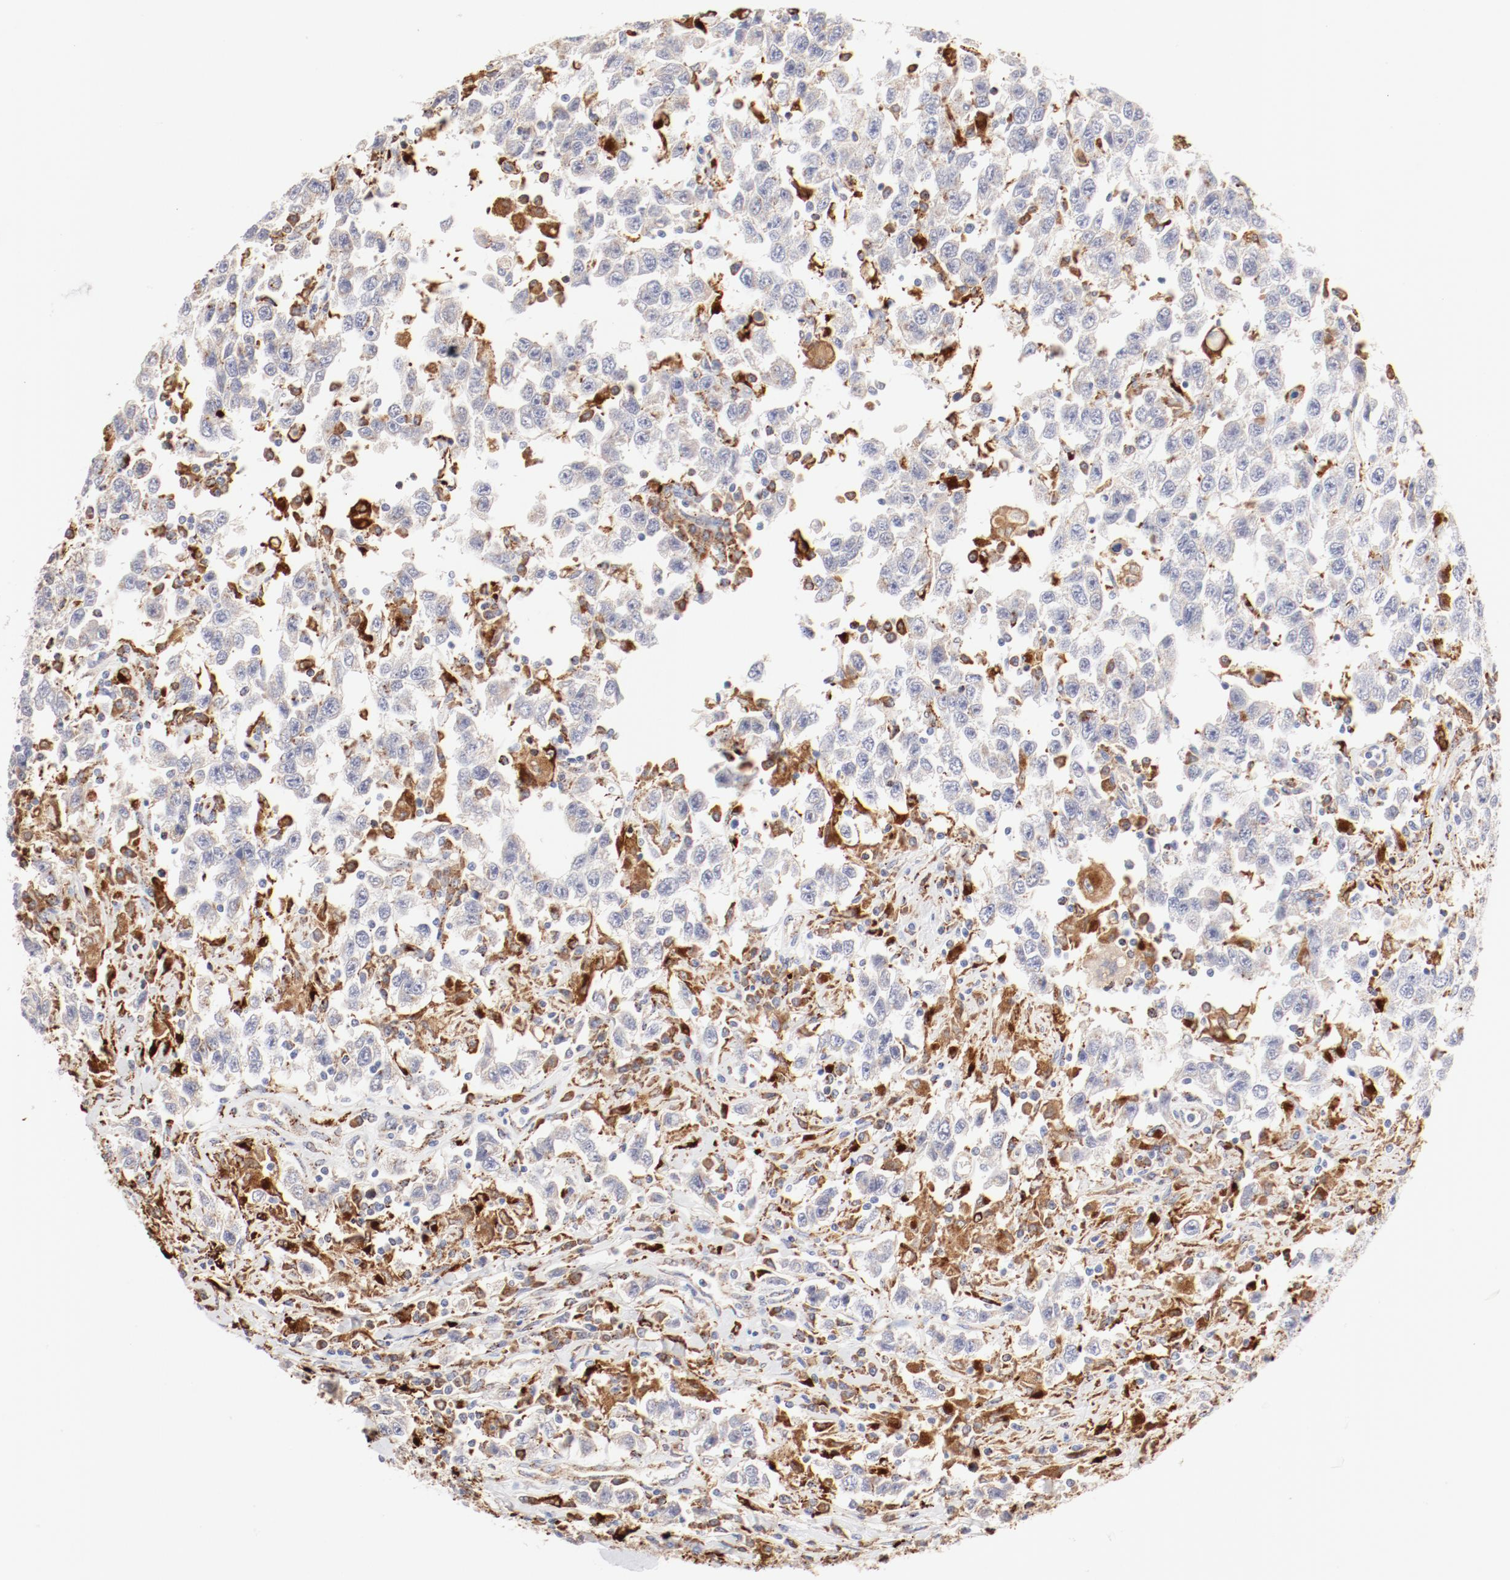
{"staining": {"intensity": "negative", "quantity": "none", "location": "none"}, "tissue": "testis cancer", "cell_type": "Tumor cells", "image_type": "cancer", "snomed": [{"axis": "morphology", "description": "Seminoma, NOS"}, {"axis": "topography", "description": "Testis"}], "caption": "Tumor cells show no significant protein staining in testis seminoma. (DAB (3,3'-diaminobenzidine) IHC visualized using brightfield microscopy, high magnification).", "gene": "CTSH", "patient": {"sex": "male", "age": 41}}